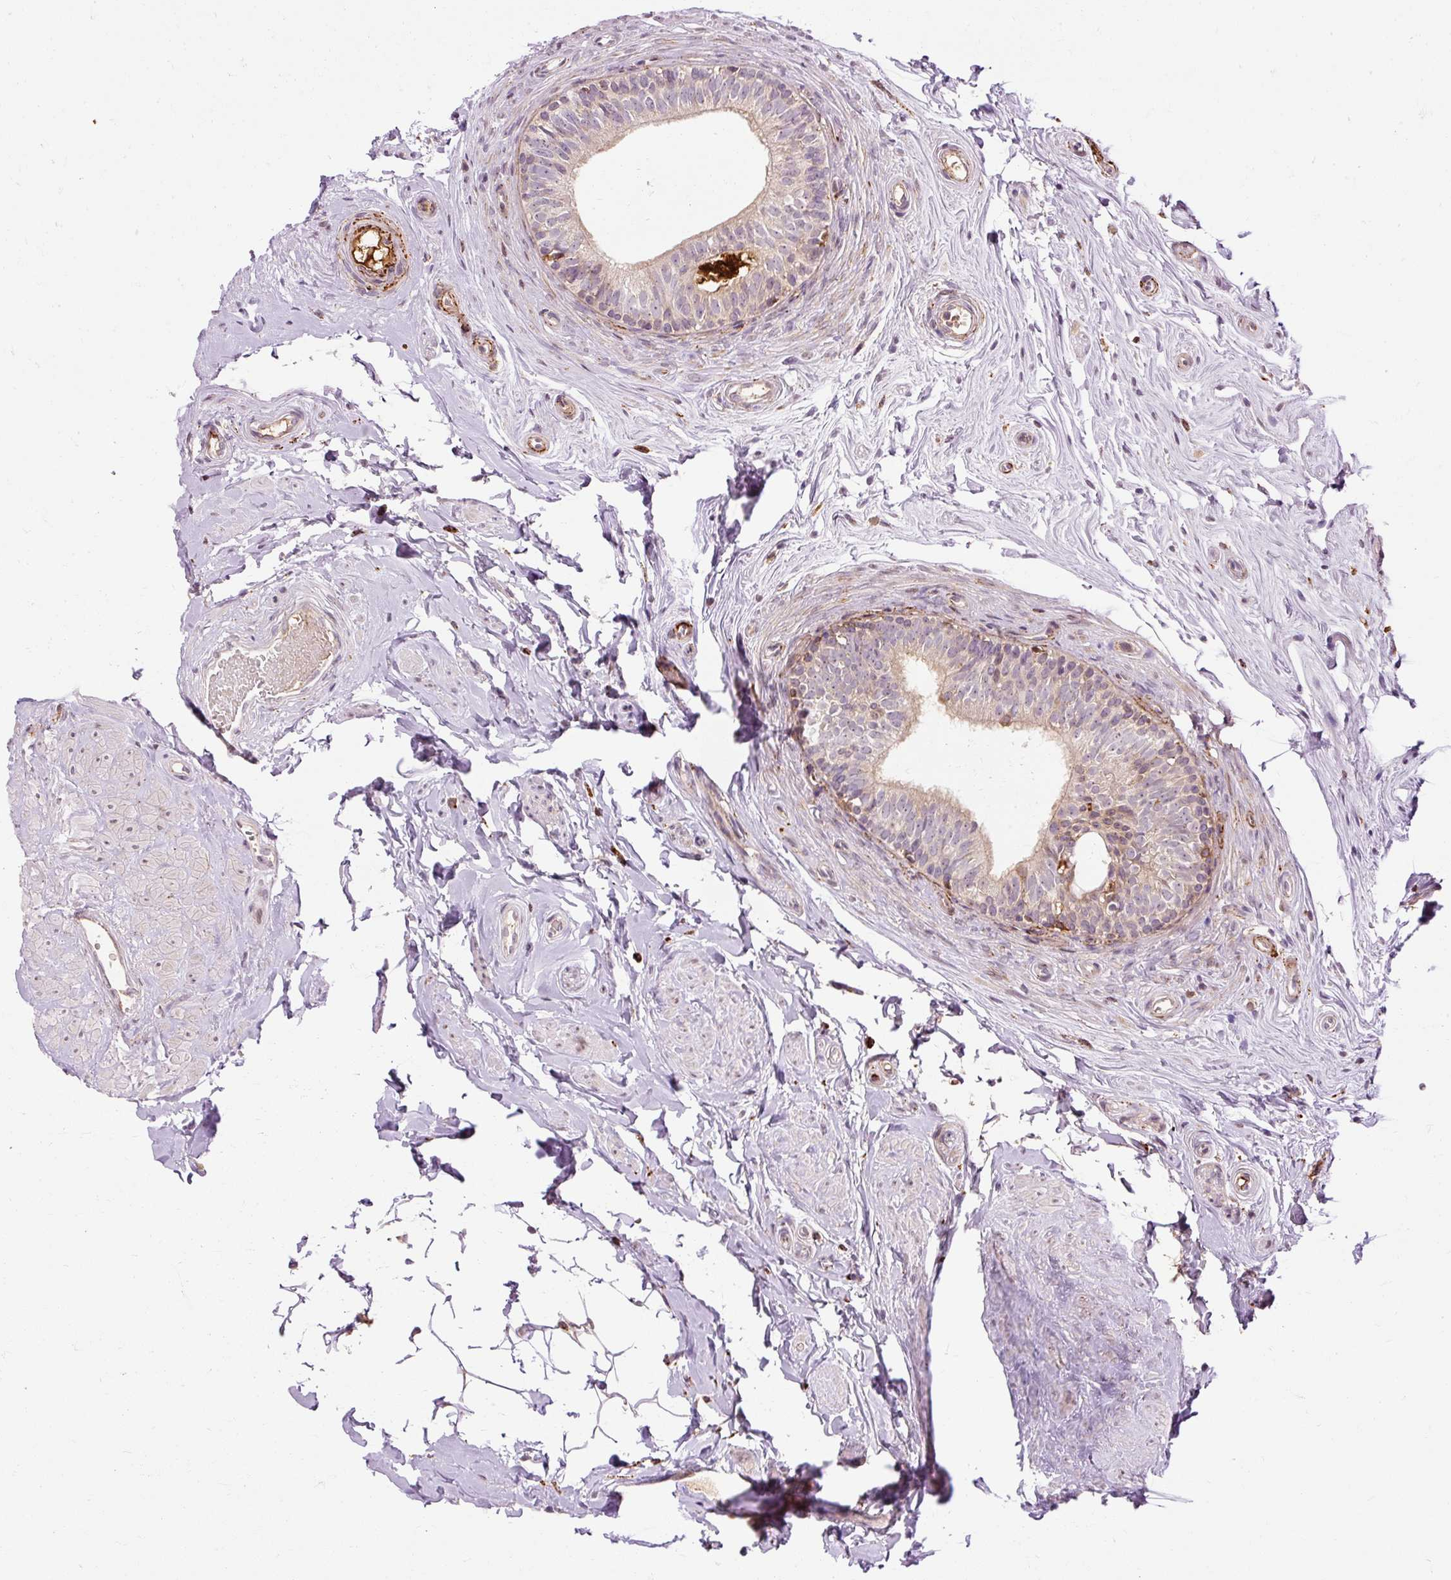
{"staining": {"intensity": "moderate", "quantity": "<25%", "location": "cytoplasmic/membranous"}, "tissue": "epididymis", "cell_type": "Glandular cells", "image_type": "normal", "snomed": [{"axis": "morphology", "description": "Normal tissue, NOS"}, {"axis": "topography", "description": "Epididymis"}], "caption": "There is low levels of moderate cytoplasmic/membranous staining in glandular cells of benign epididymis, as demonstrated by immunohistochemical staining (brown color).", "gene": "CEBPZ", "patient": {"sex": "male", "age": 45}}